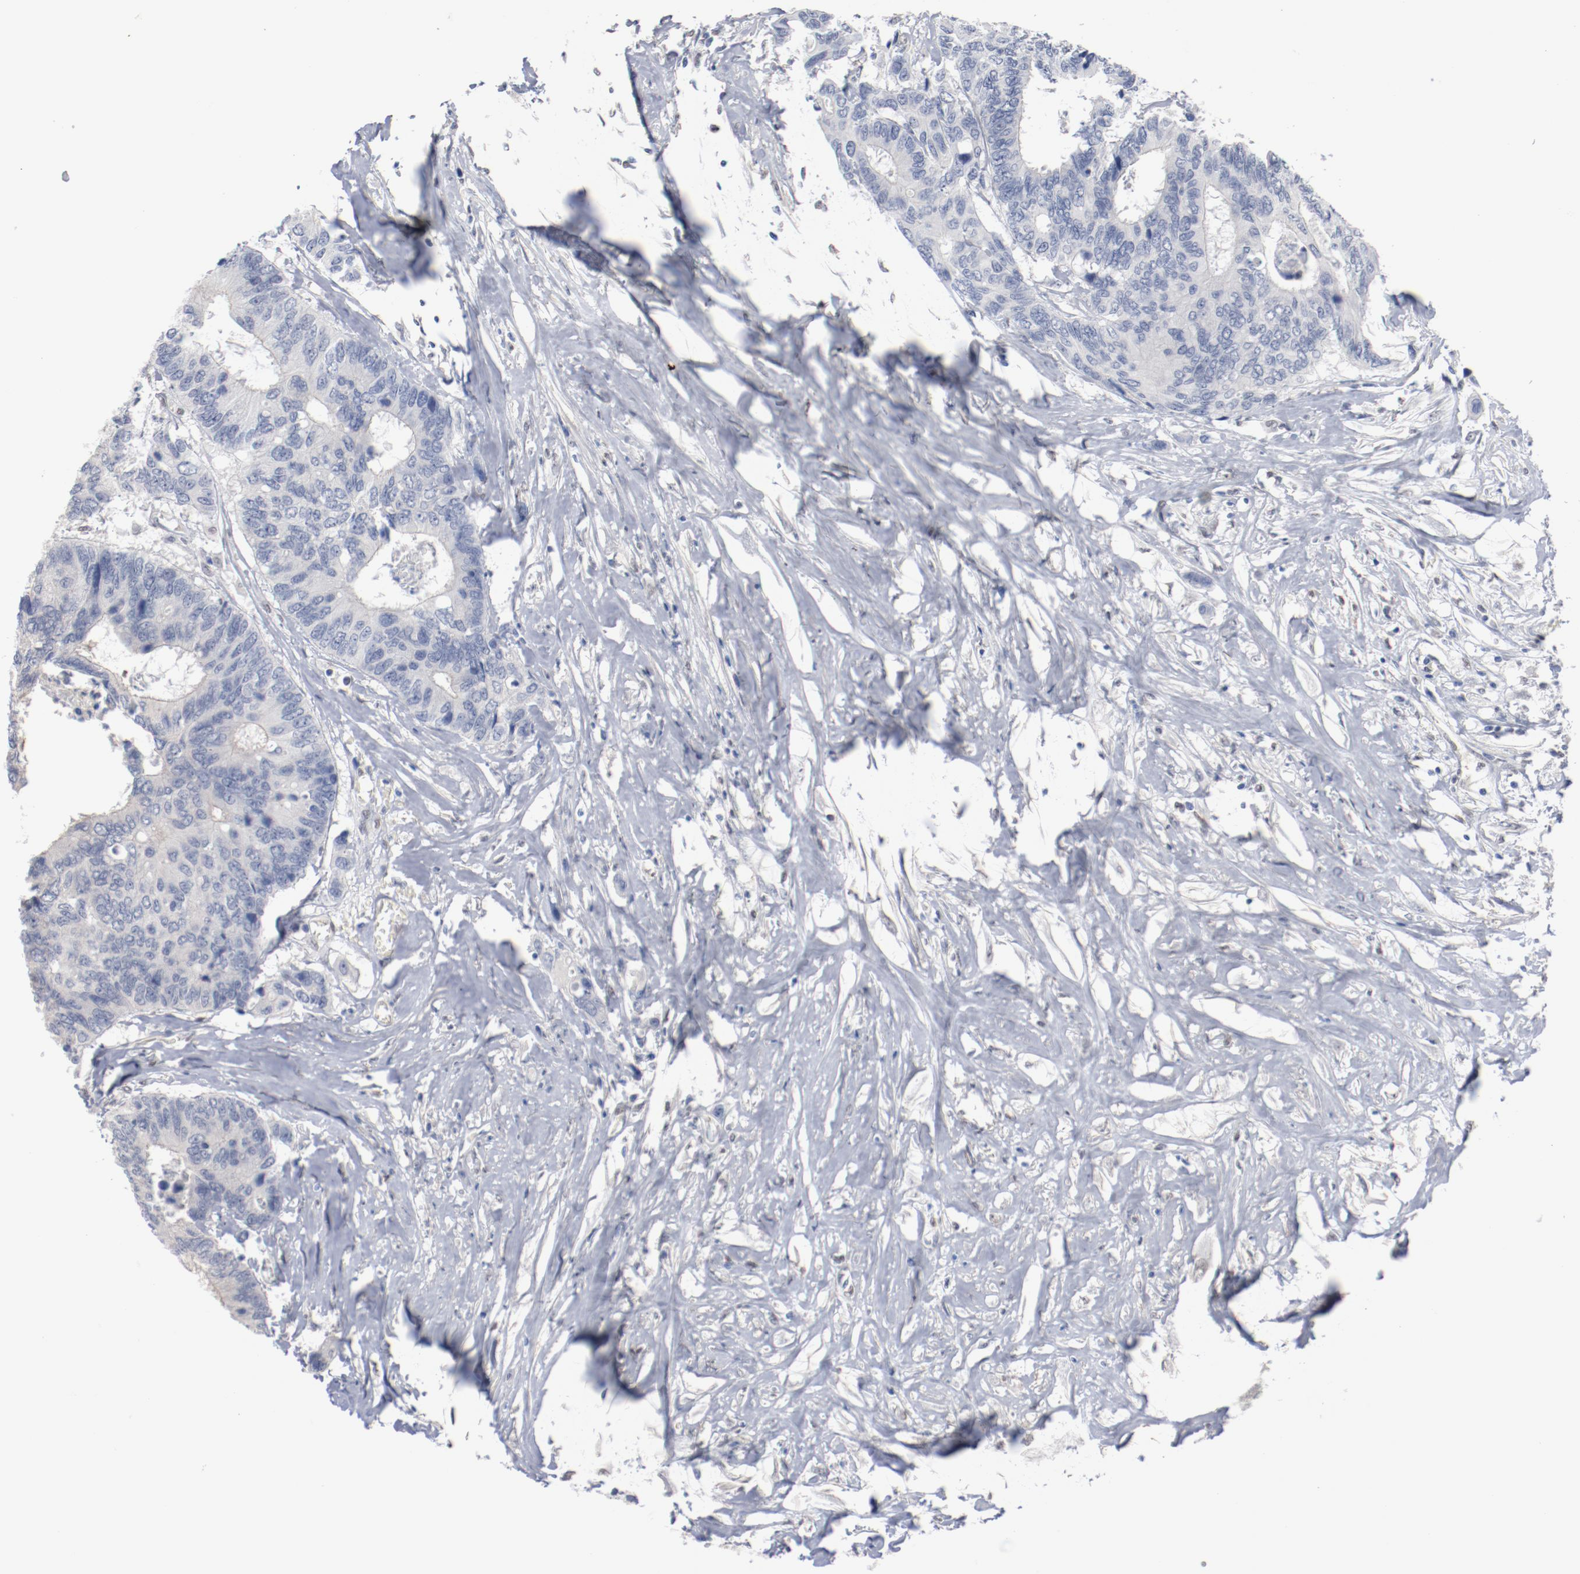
{"staining": {"intensity": "negative", "quantity": "none", "location": "none"}, "tissue": "colorectal cancer", "cell_type": "Tumor cells", "image_type": "cancer", "snomed": [{"axis": "morphology", "description": "Adenocarcinoma, NOS"}, {"axis": "topography", "description": "Rectum"}], "caption": "This is a histopathology image of IHC staining of colorectal cancer (adenocarcinoma), which shows no staining in tumor cells.", "gene": "ZEB2", "patient": {"sex": "male", "age": 55}}